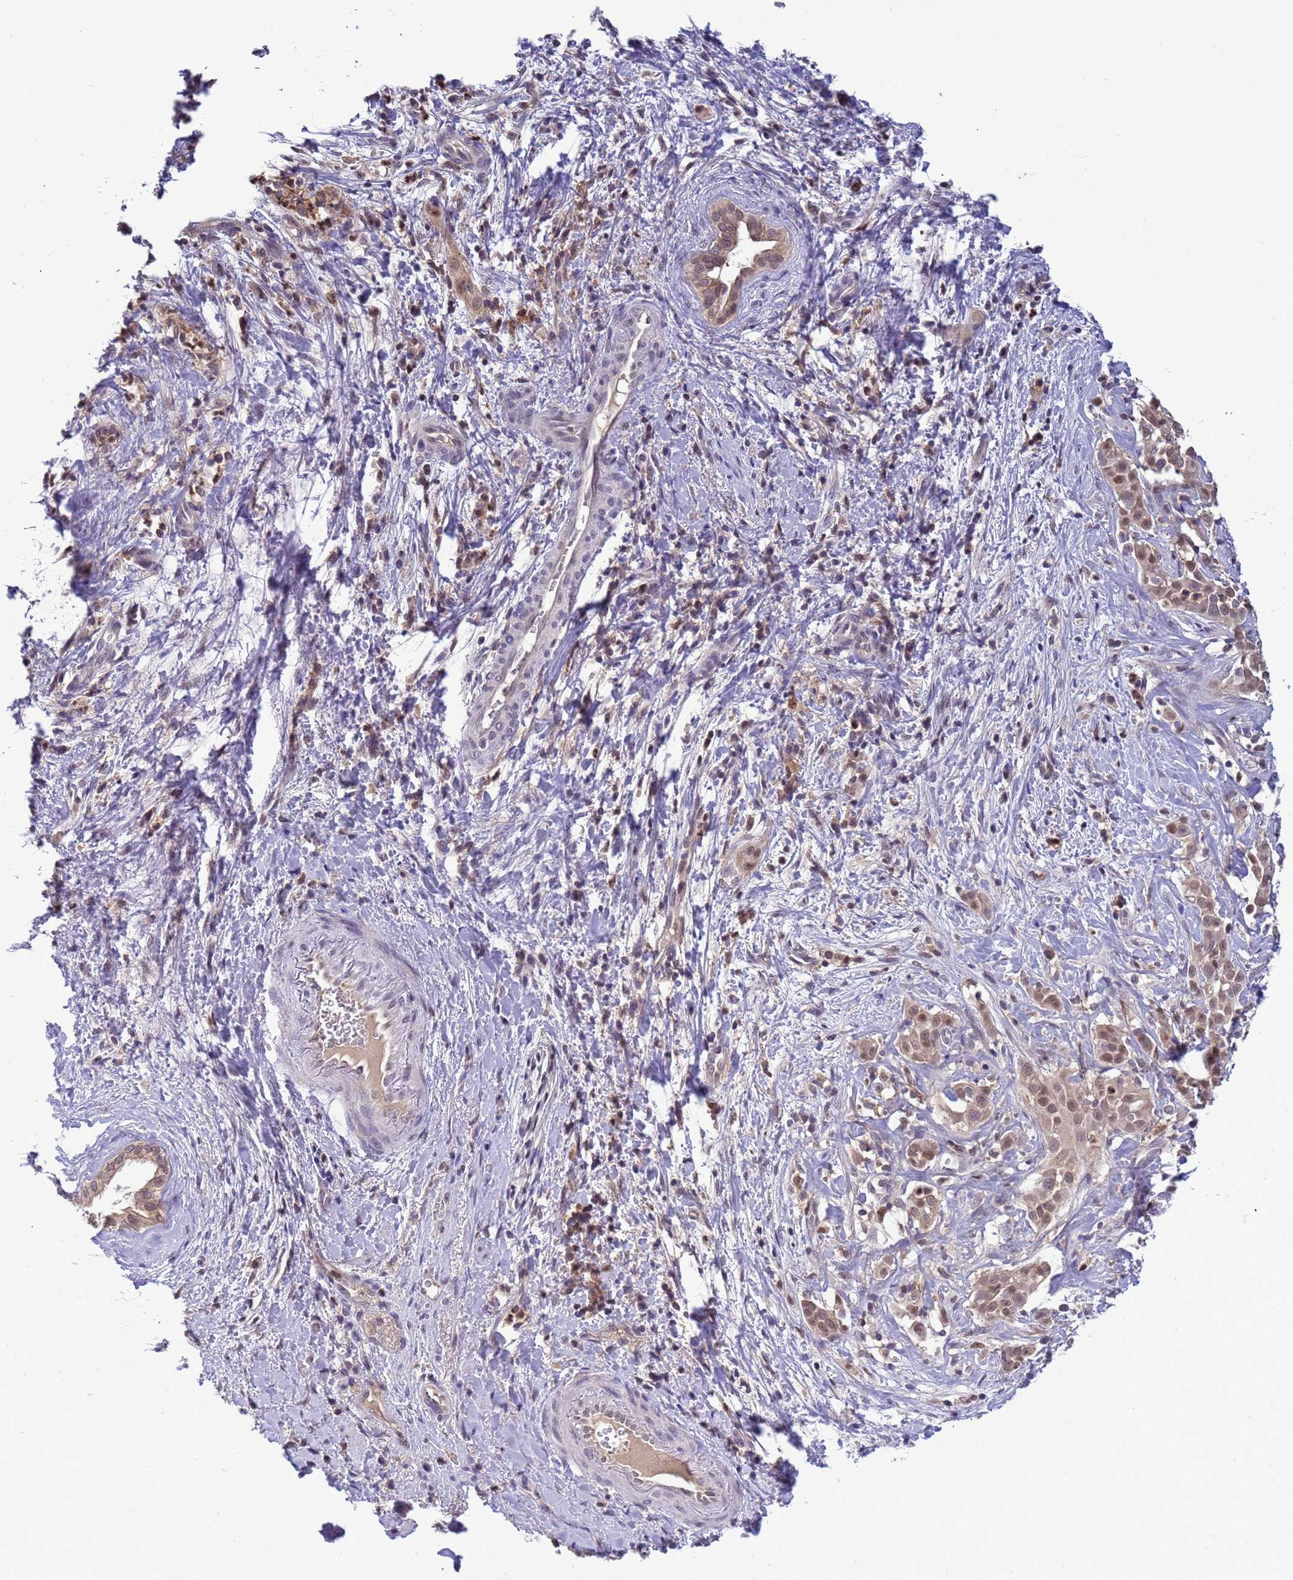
{"staining": {"intensity": "weak", "quantity": "25%-75%", "location": "nuclear"}, "tissue": "liver cancer", "cell_type": "Tumor cells", "image_type": "cancer", "snomed": [{"axis": "morphology", "description": "Cholangiocarcinoma"}, {"axis": "topography", "description": "Liver"}], "caption": "Tumor cells exhibit low levels of weak nuclear expression in about 25%-75% of cells in cholangiocarcinoma (liver).", "gene": "CD53", "patient": {"sex": "male", "age": 67}}